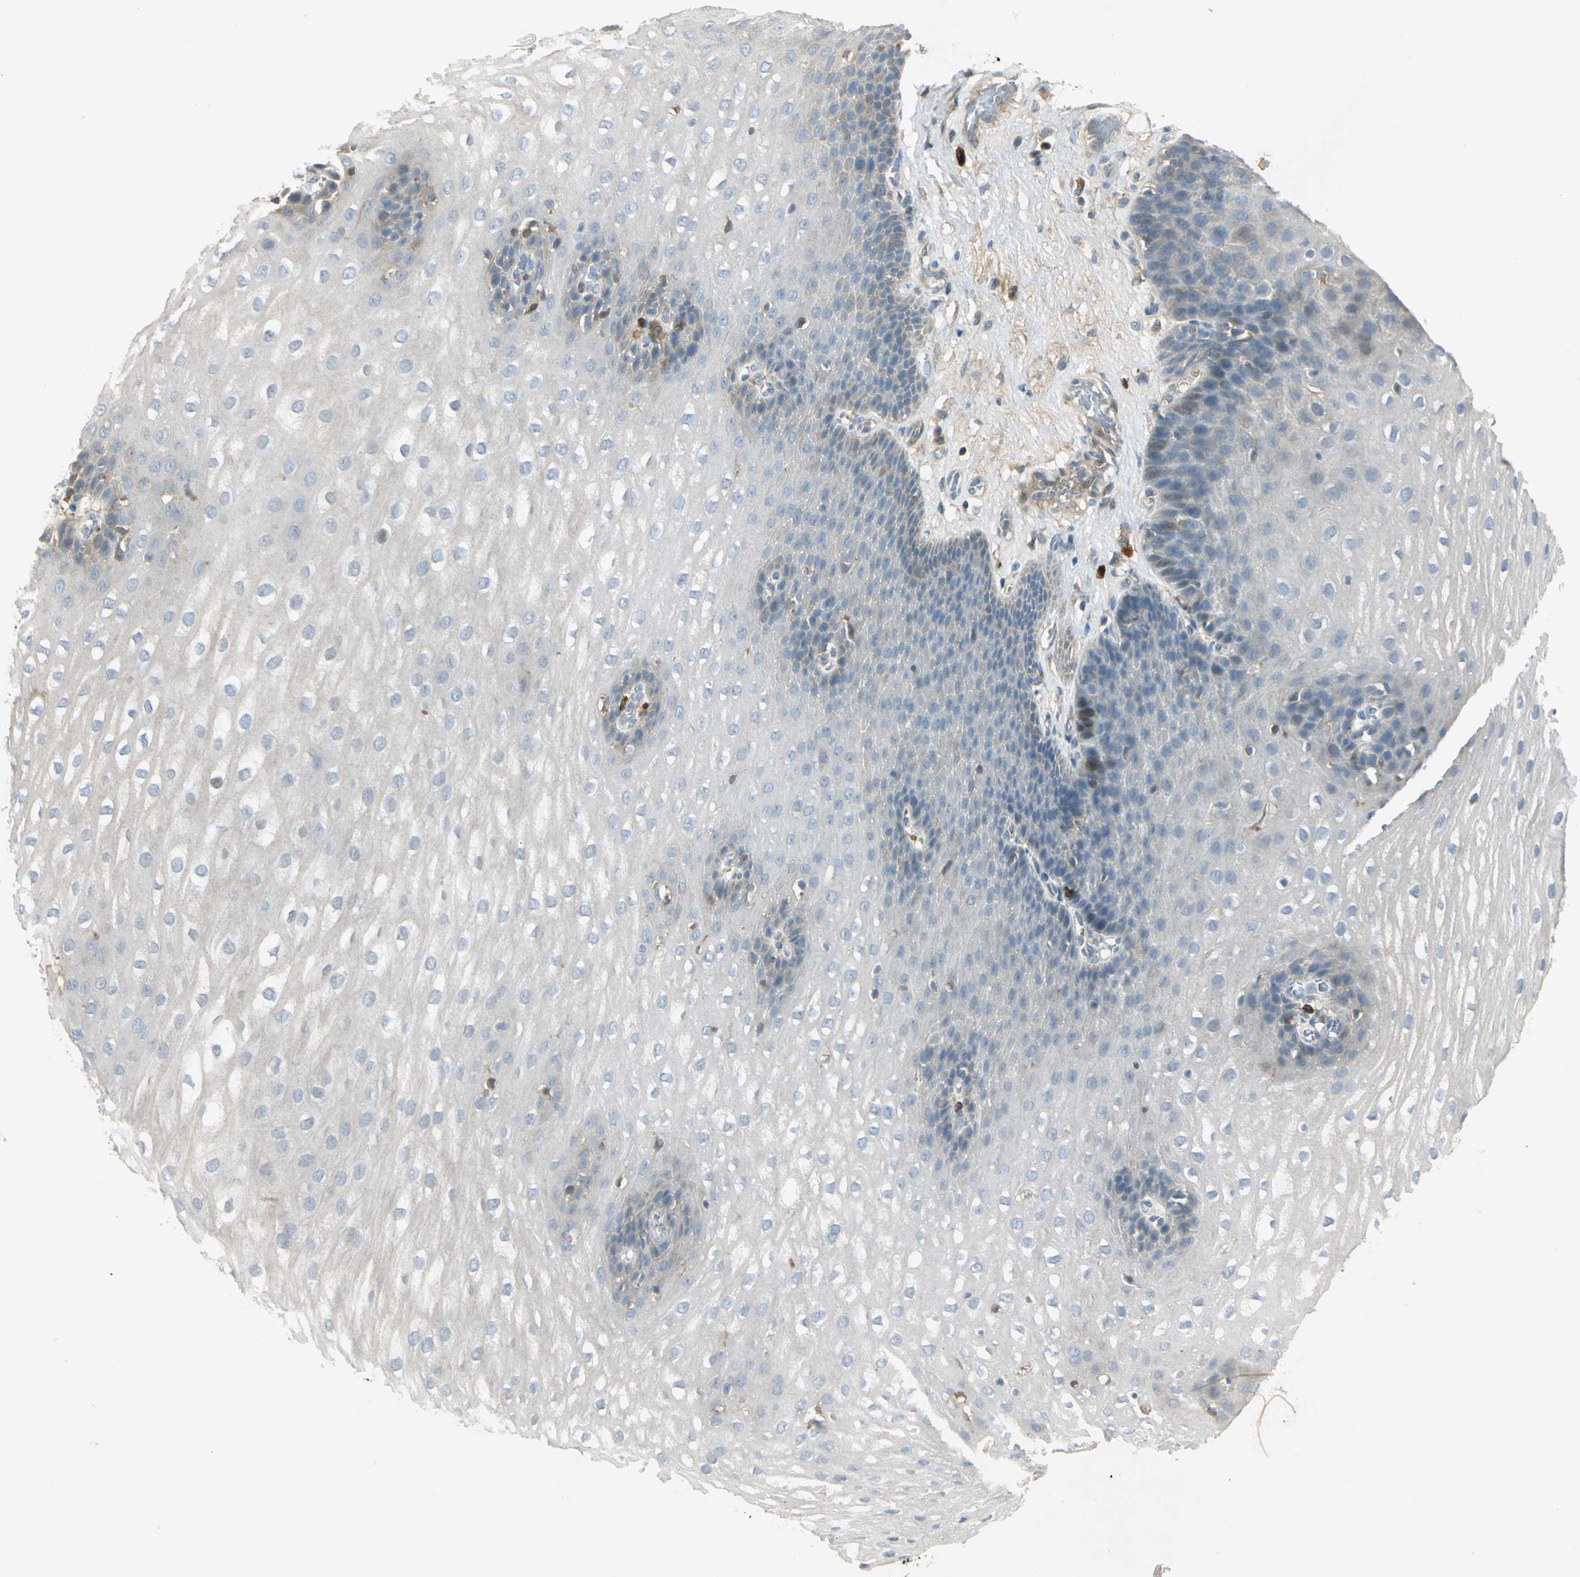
{"staining": {"intensity": "negative", "quantity": "none", "location": "none"}, "tissue": "esophagus", "cell_type": "Squamous epithelial cells", "image_type": "normal", "snomed": [{"axis": "morphology", "description": "Normal tissue, NOS"}, {"axis": "topography", "description": "Esophagus"}], "caption": "Image shows no significant protein staining in squamous epithelial cells of unremarkable esophagus.", "gene": "PROC", "patient": {"sex": "male", "age": 48}}